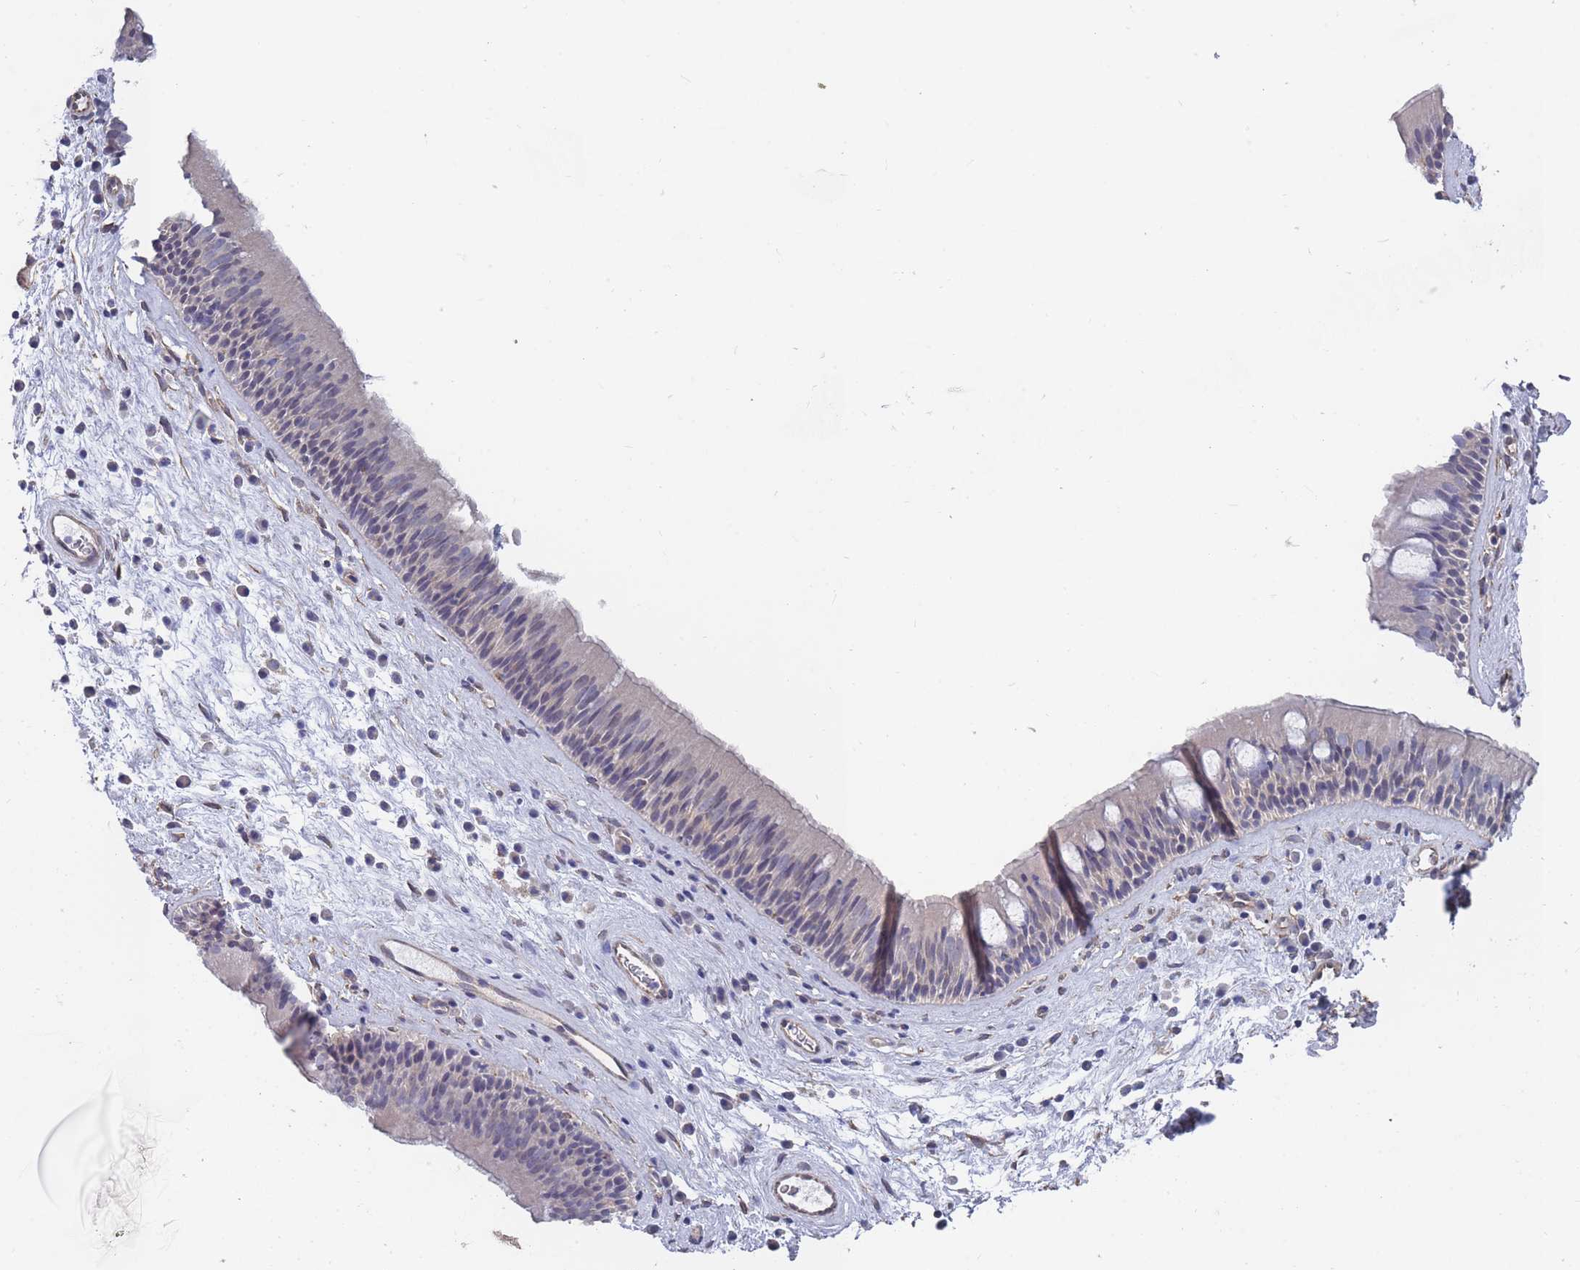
{"staining": {"intensity": "weak", "quantity": "<25%", "location": "cytoplasmic/membranous"}, "tissue": "nasopharynx", "cell_type": "Respiratory epithelial cells", "image_type": "normal", "snomed": [{"axis": "morphology", "description": "Normal tissue, NOS"}, {"axis": "topography", "description": "Nasopharynx"}], "caption": "Immunohistochemical staining of normal nasopharynx demonstrates no significant staining in respiratory epithelial cells. (DAB immunohistochemistry, high magnification).", "gene": "SLC1A6", "patient": {"sex": "male", "age": 63}}